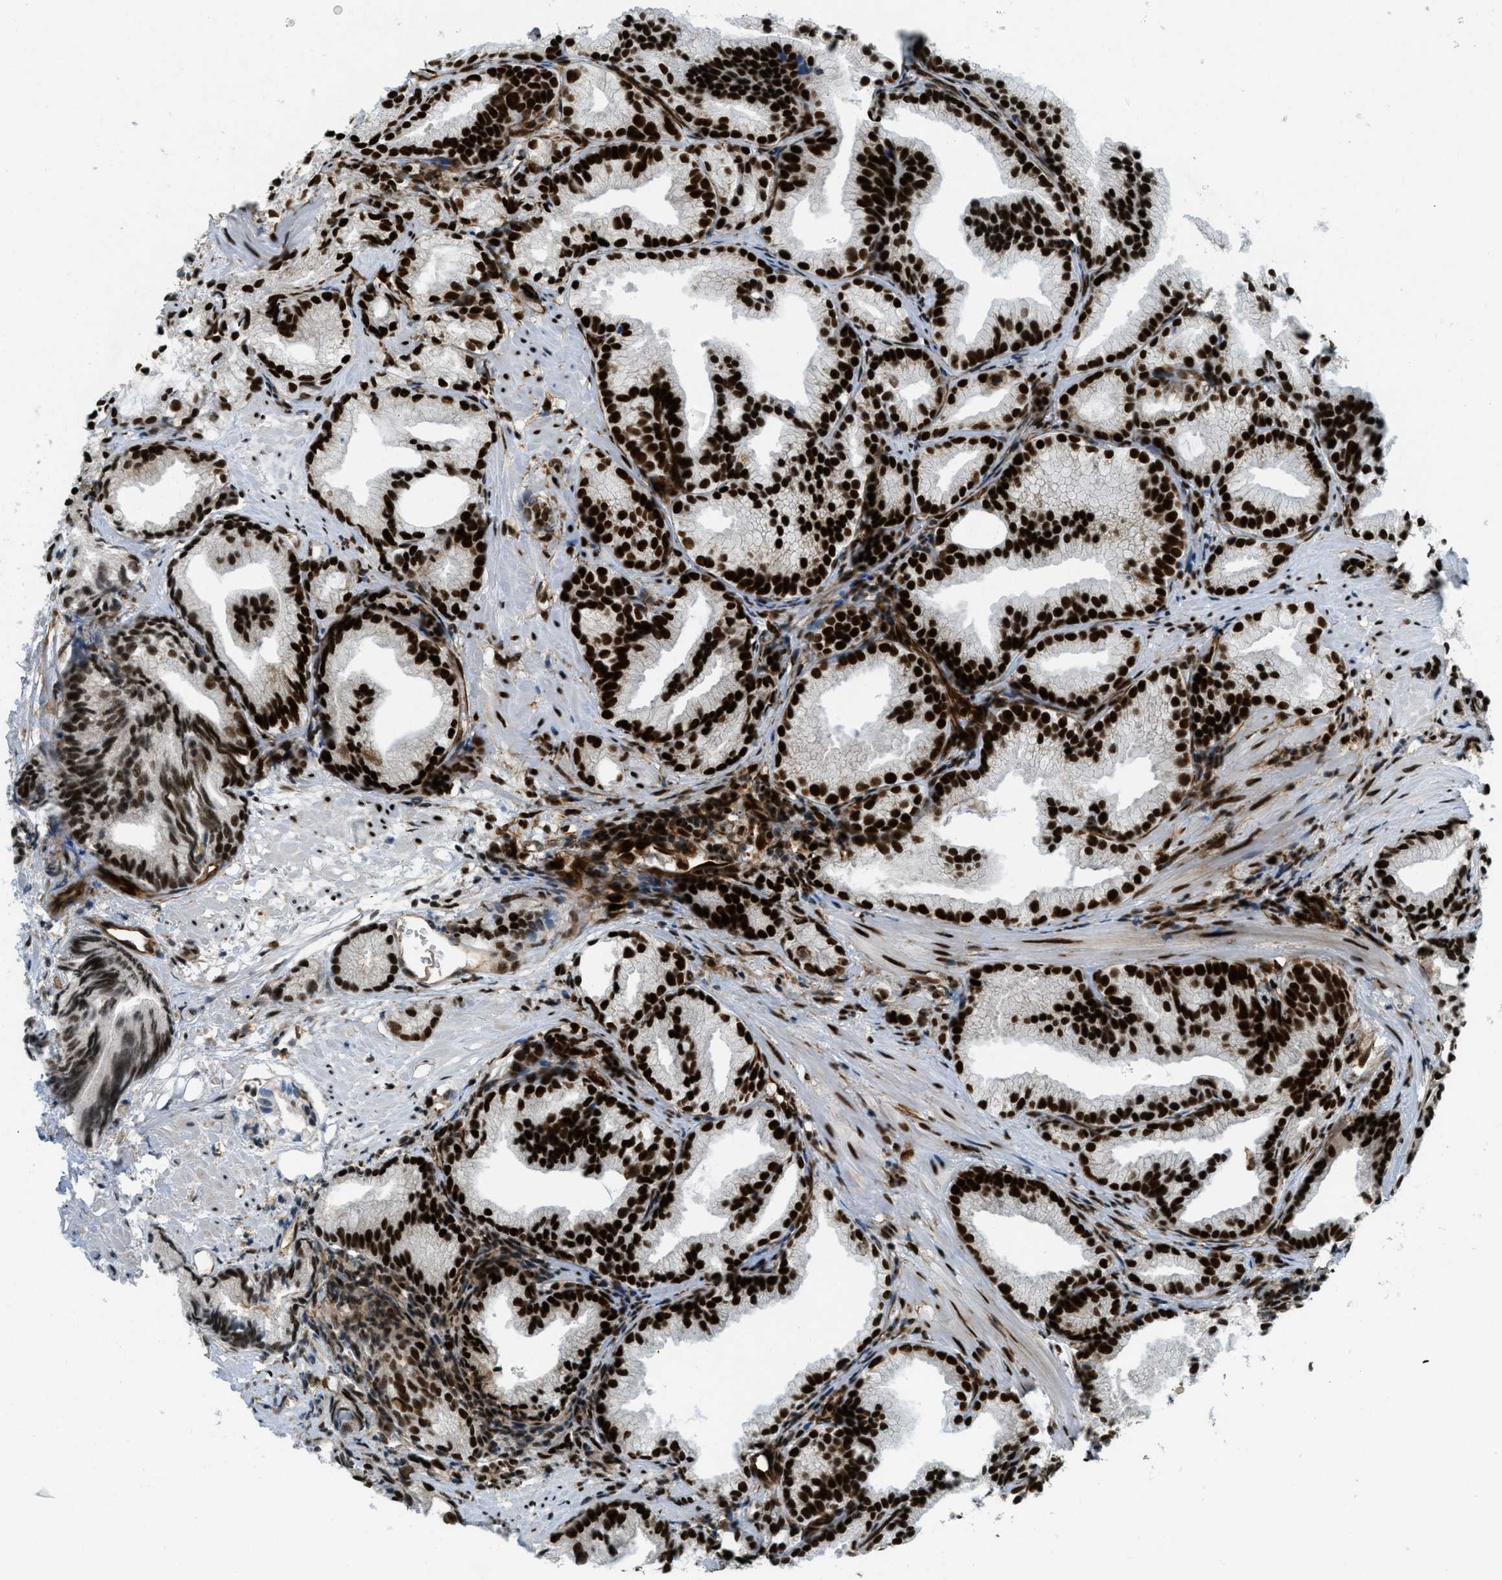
{"staining": {"intensity": "strong", "quantity": ">75%", "location": "nuclear"}, "tissue": "prostate cancer", "cell_type": "Tumor cells", "image_type": "cancer", "snomed": [{"axis": "morphology", "description": "Adenocarcinoma, Low grade"}, {"axis": "topography", "description": "Prostate"}], "caption": "Tumor cells demonstrate high levels of strong nuclear expression in about >75% of cells in prostate cancer (adenocarcinoma (low-grade)). The staining is performed using DAB brown chromogen to label protein expression. The nuclei are counter-stained blue using hematoxylin.", "gene": "ZFR", "patient": {"sex": "male", "age": 89}}